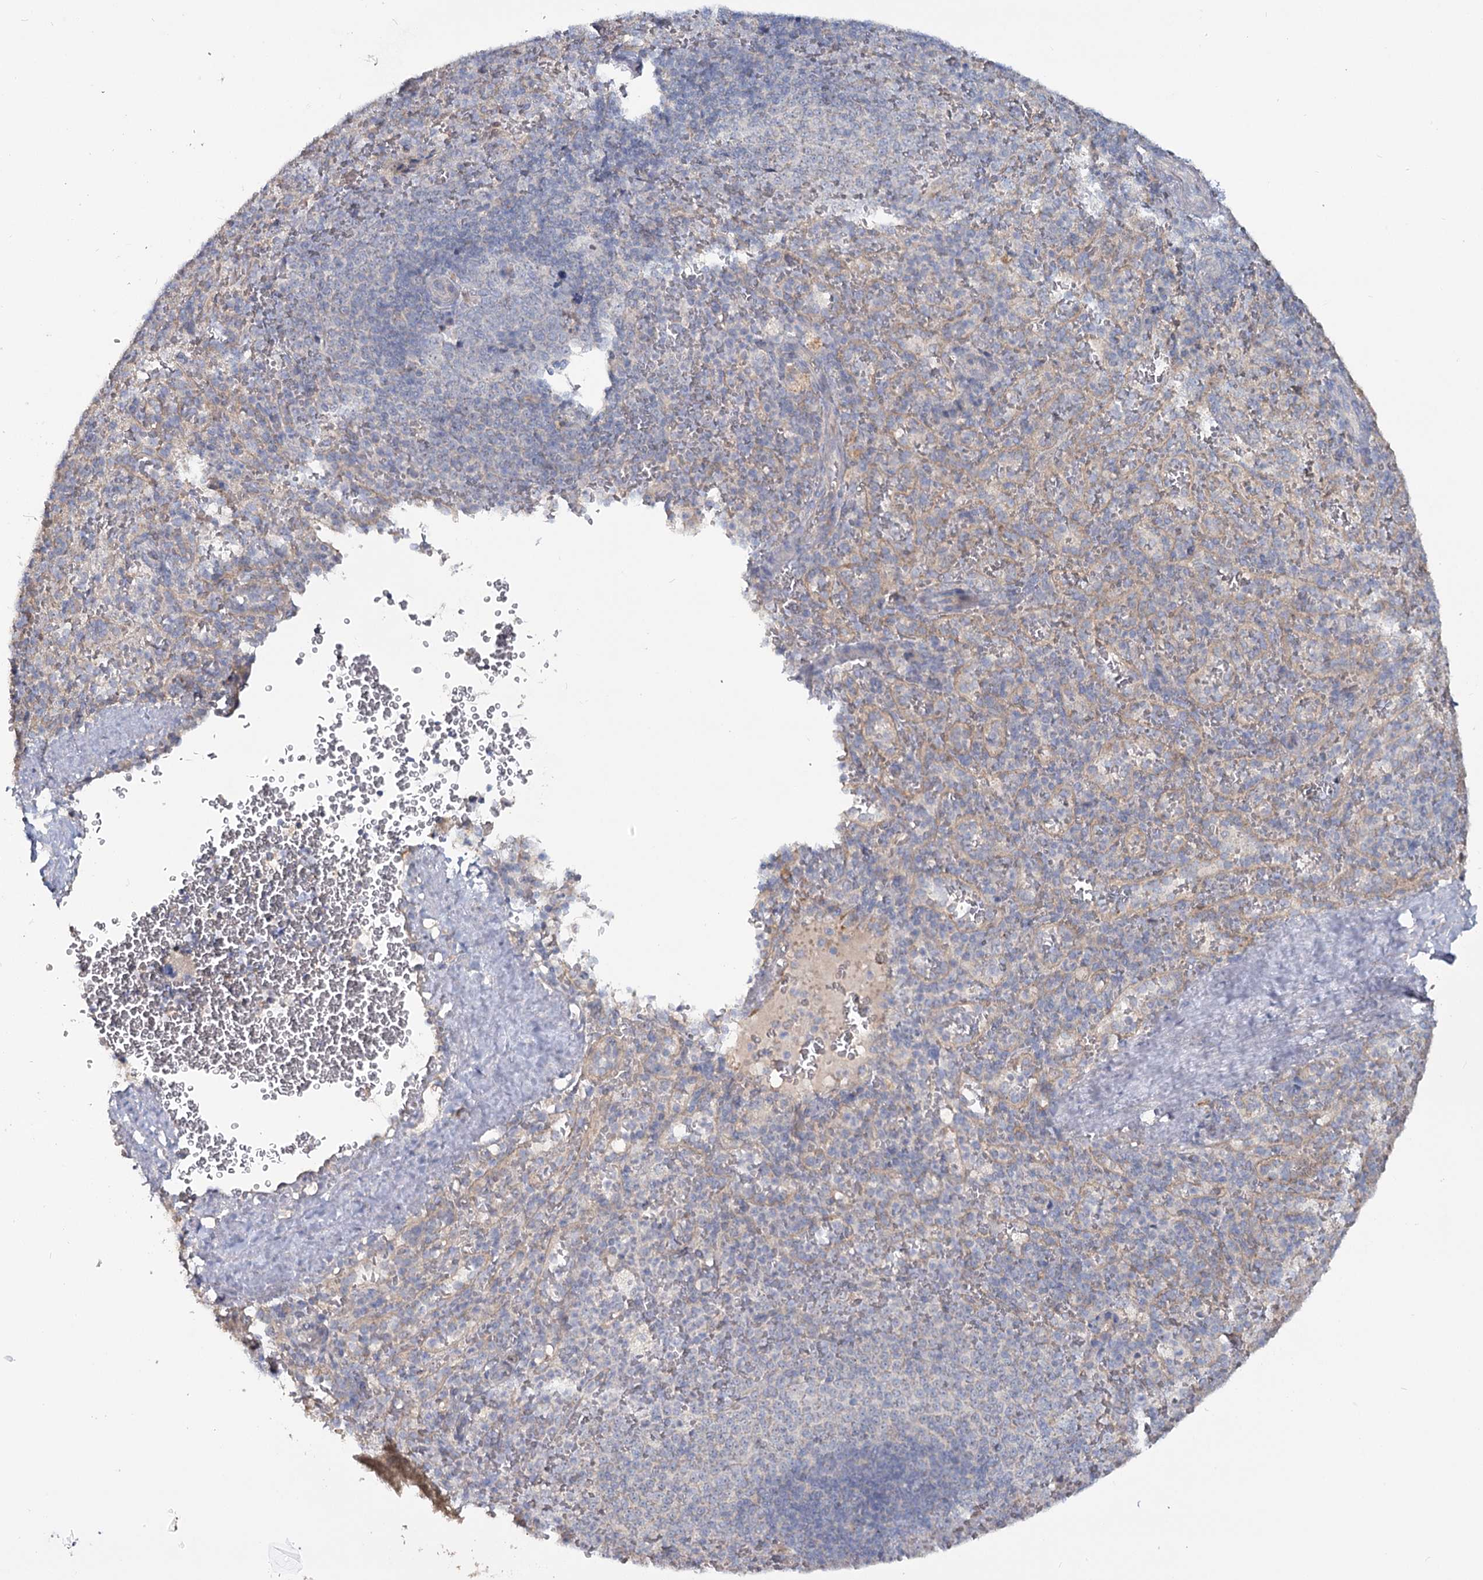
{"staining": {"intensity": "negative", "quantity": "none", "location": "none"}, "tissue": "spleen", "cell_type": "Cells in red pulp", "image_type": "normal", "snomed": [{"axis": "morphology", "description": "Normal tissue, NOS"}, {"axis": "topography", "description": "Spleen"}], "caption": "A high-resolution image shows immunohistochemistry (IHC) staining of unremarkable spleen, which shows no significant expression in cells in red pulp. The staining is performed using DAB (3,3'-diaminobenzidine) brown chromogen with nuclei counter-stained in using hematoxylin.", "gene": "ANGPTL5", "patient": {"sex": "female", "age": 21}}